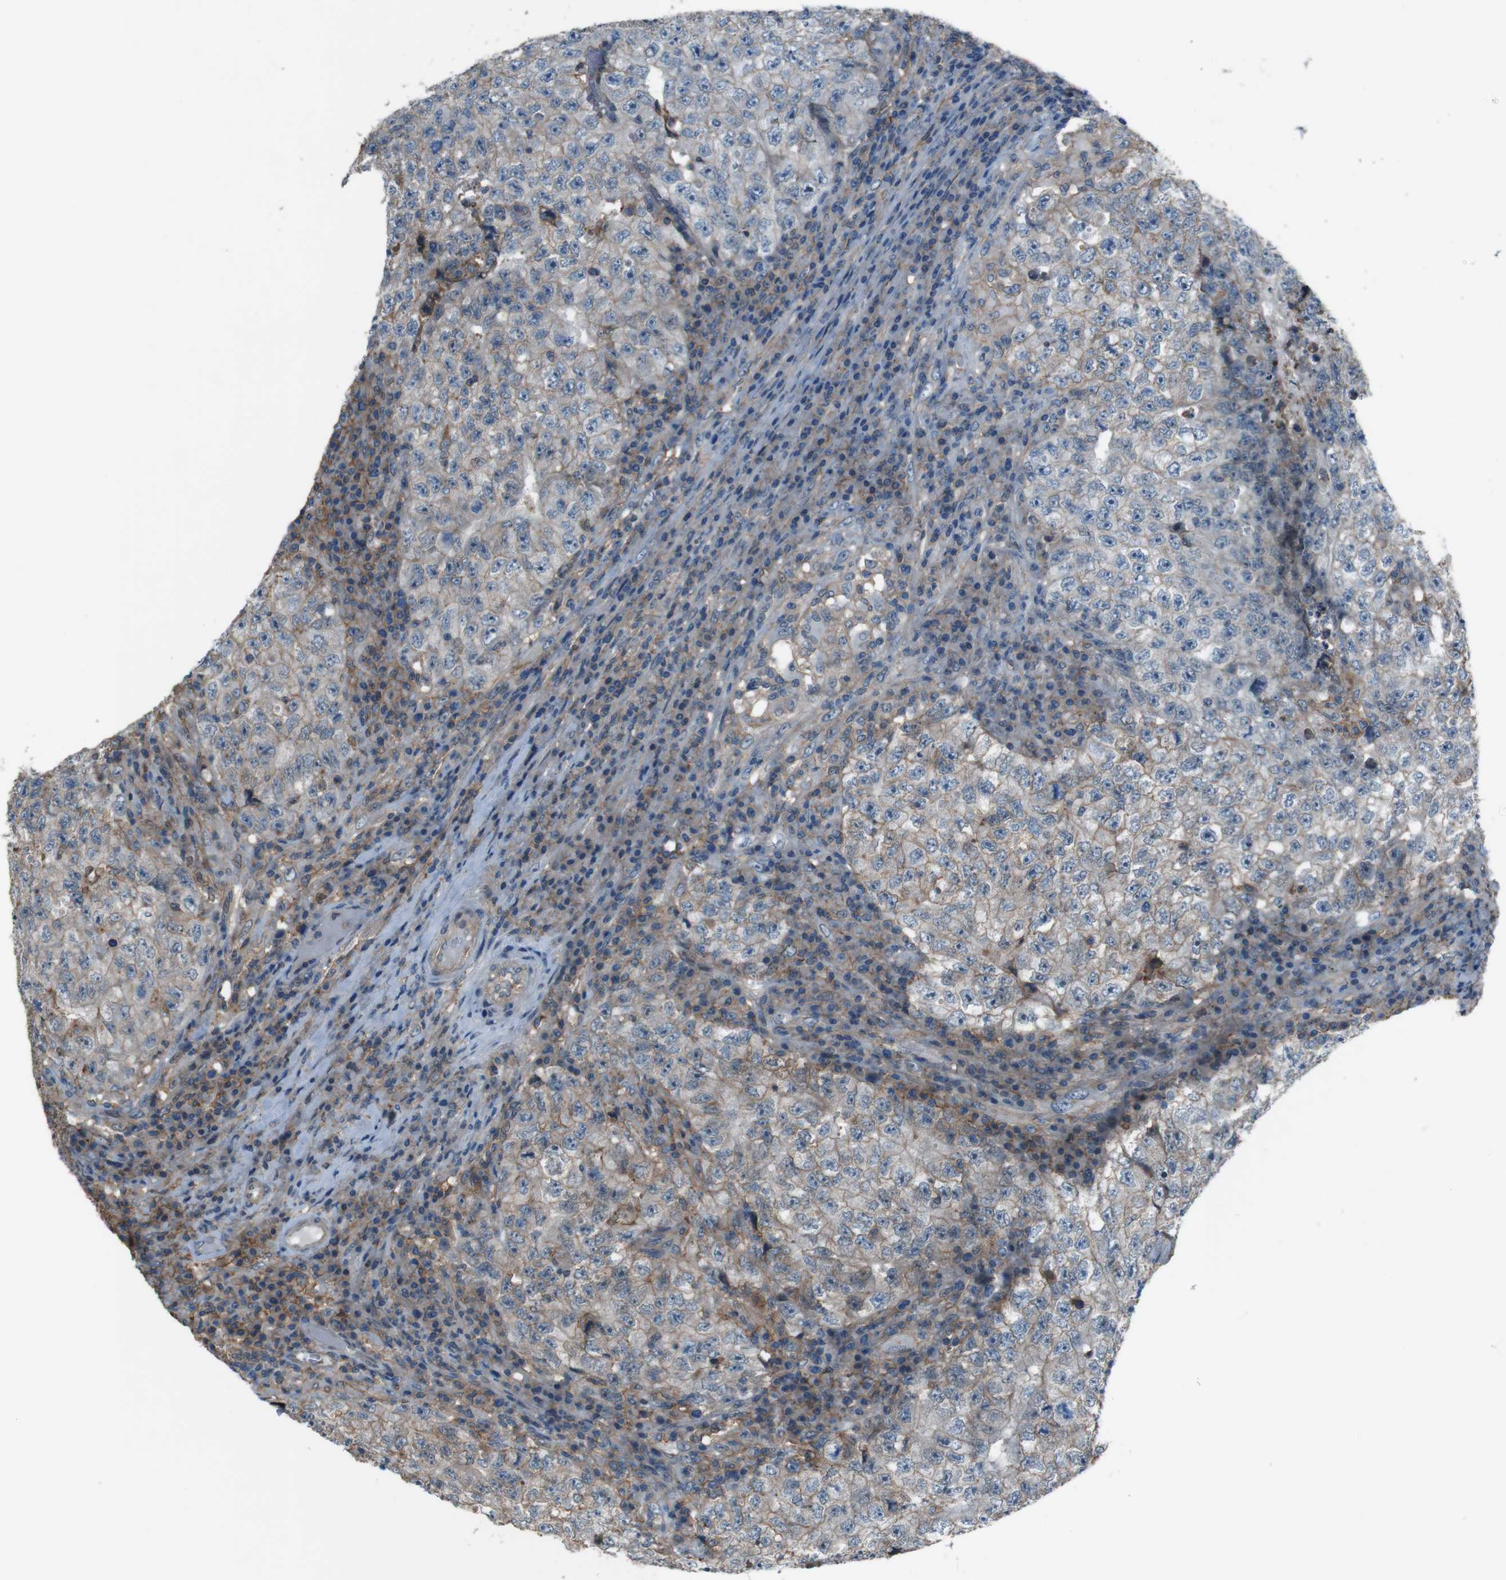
{"staining": {"intensity": "weak", "quantity": ">75%", "location": "cytoplasmic/membranous"}, "tissue": "testis cancer", "cell_type": "Tumor cells", "image_type": "cancer", "snomed": [{"axis": "morphology", "description": "Necrosis, NOS"}, {"axis": "morphology", "description": "Carcinoma, Embryonal, NOS"}, {"axis": "topography", "description": "Testis"}], "caption": "Human testis embryonal carcinoma stained with a protein marker demonstrates weak staining in tumor cells.", "gene": "ATP2B1", "patient": {"sex": "male", "age": 19}}